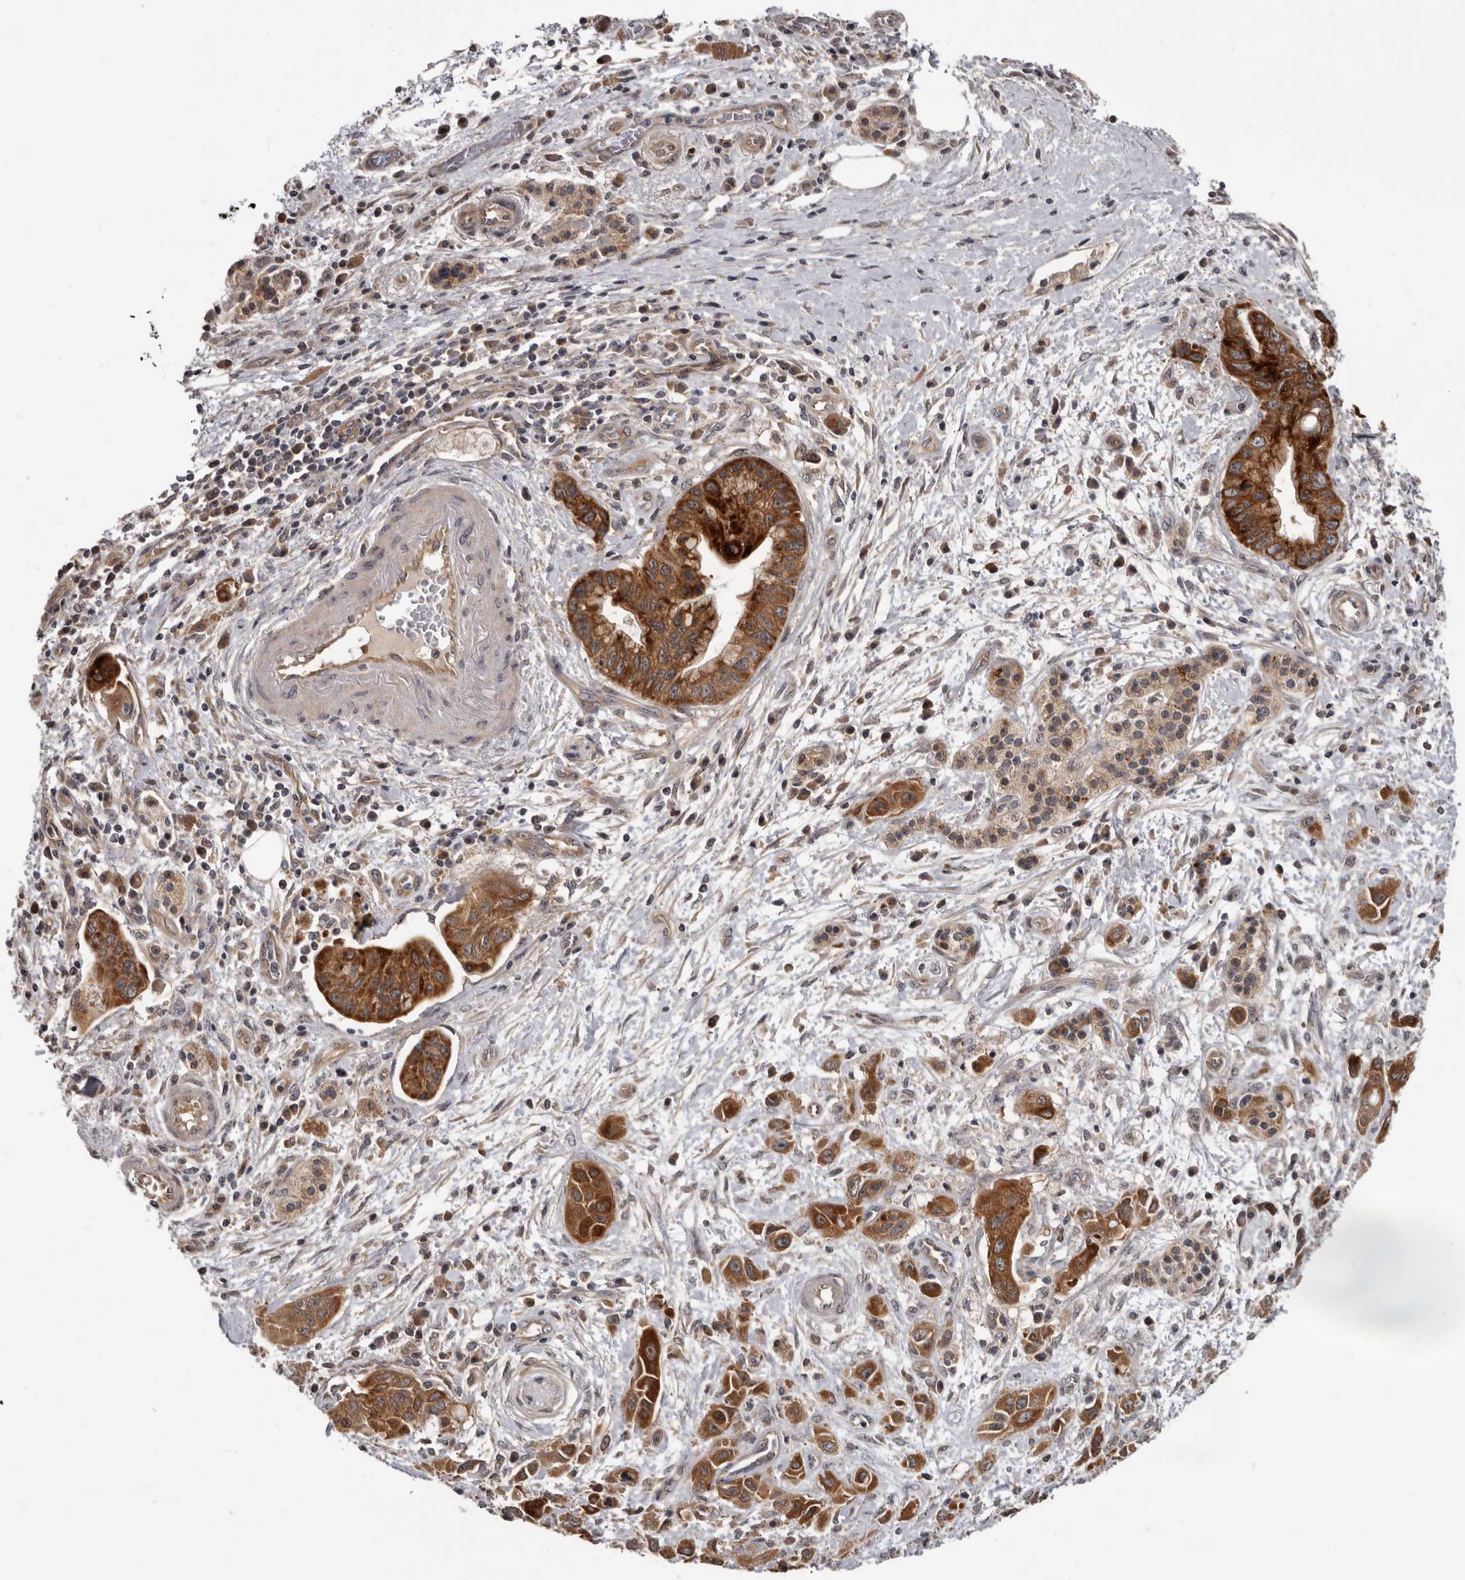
{"staining": {"intensity": "strong", "quantity": ">75%", "location": "cytoplasmic/membranous"}, "tissue": "pancreatic cancer", "cell_type": "Tumor cells", "image_type": "cancer", "snomed": [{"axis": "morphology", "description": "Adenocarcinoma, NOS"}, {"axis": "topography", "description": "Pancreas"}], "caption": "Pancreatic cancer stained with immunohistochemistry (IHC) displays strong cytoplasmic/membranous expression in approximately >75% of tumor cells. The staining was performed using DAB (3,3'-diaminobenzidine), with brown indicating positive protein expression. Nuclei are stained blue with hematoxylin.", "gene": "BAD", "patient": {"sex": "female", "age": 73}}